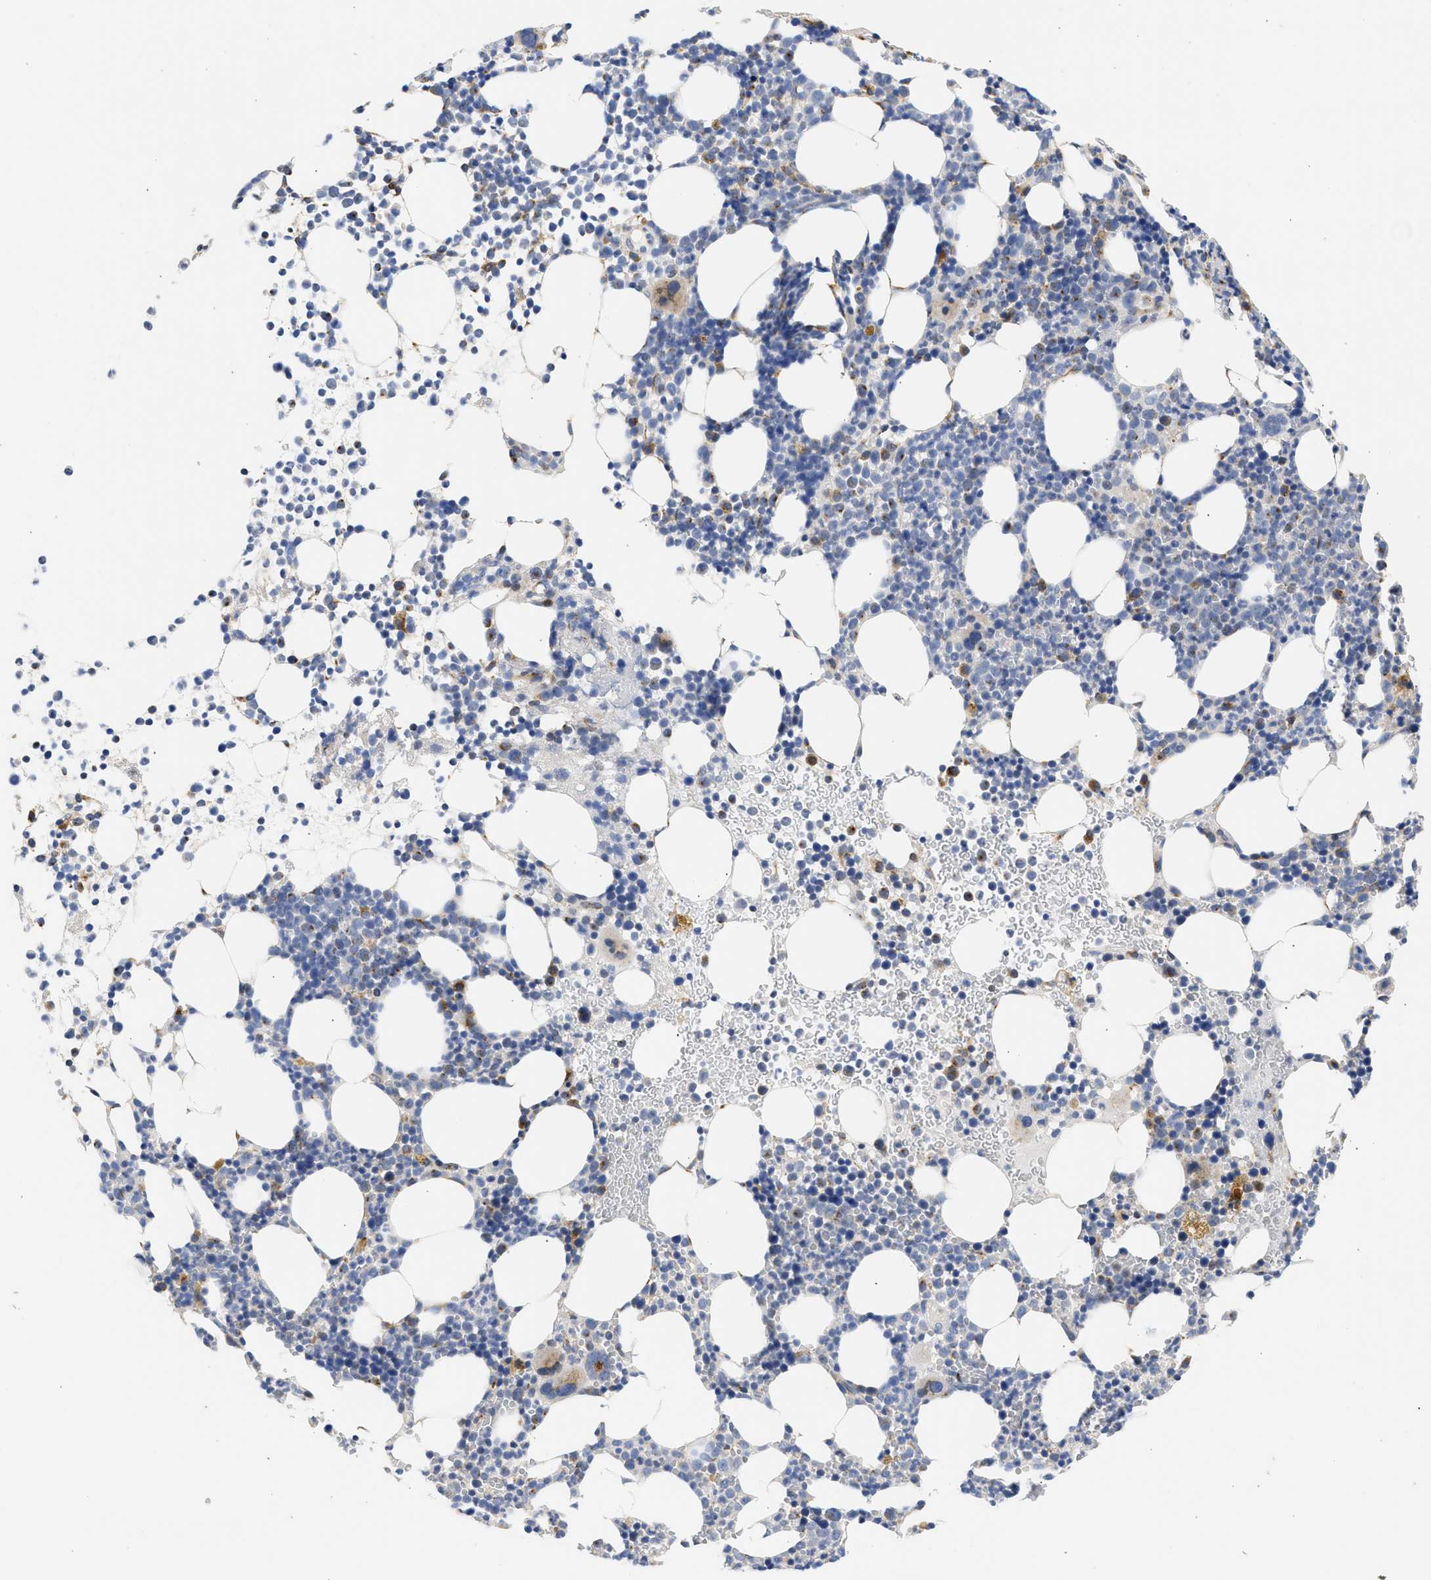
{"staining": {"intensity": "weak", "quantity": "<25%", "location": "cytoplasmic/membranous"}, "tissue": "bone marrow", "cell_type": "Hematopoietic cells", "image_type": "normal", "snomed": [{"axis": "morphology", "description": "Normal tissue, NOS"}, {"axis": "morphology", "description": "Inflammation, NOS"}, {"axis": "topography", "description": "Bone marrow"}], "caption": "Benign bone marrow was stained to show a protein in brown. There is no significant expression in hematopoietic cells.", "gene": "TMED1", "patient": {"sex": "female", "age": 67}}